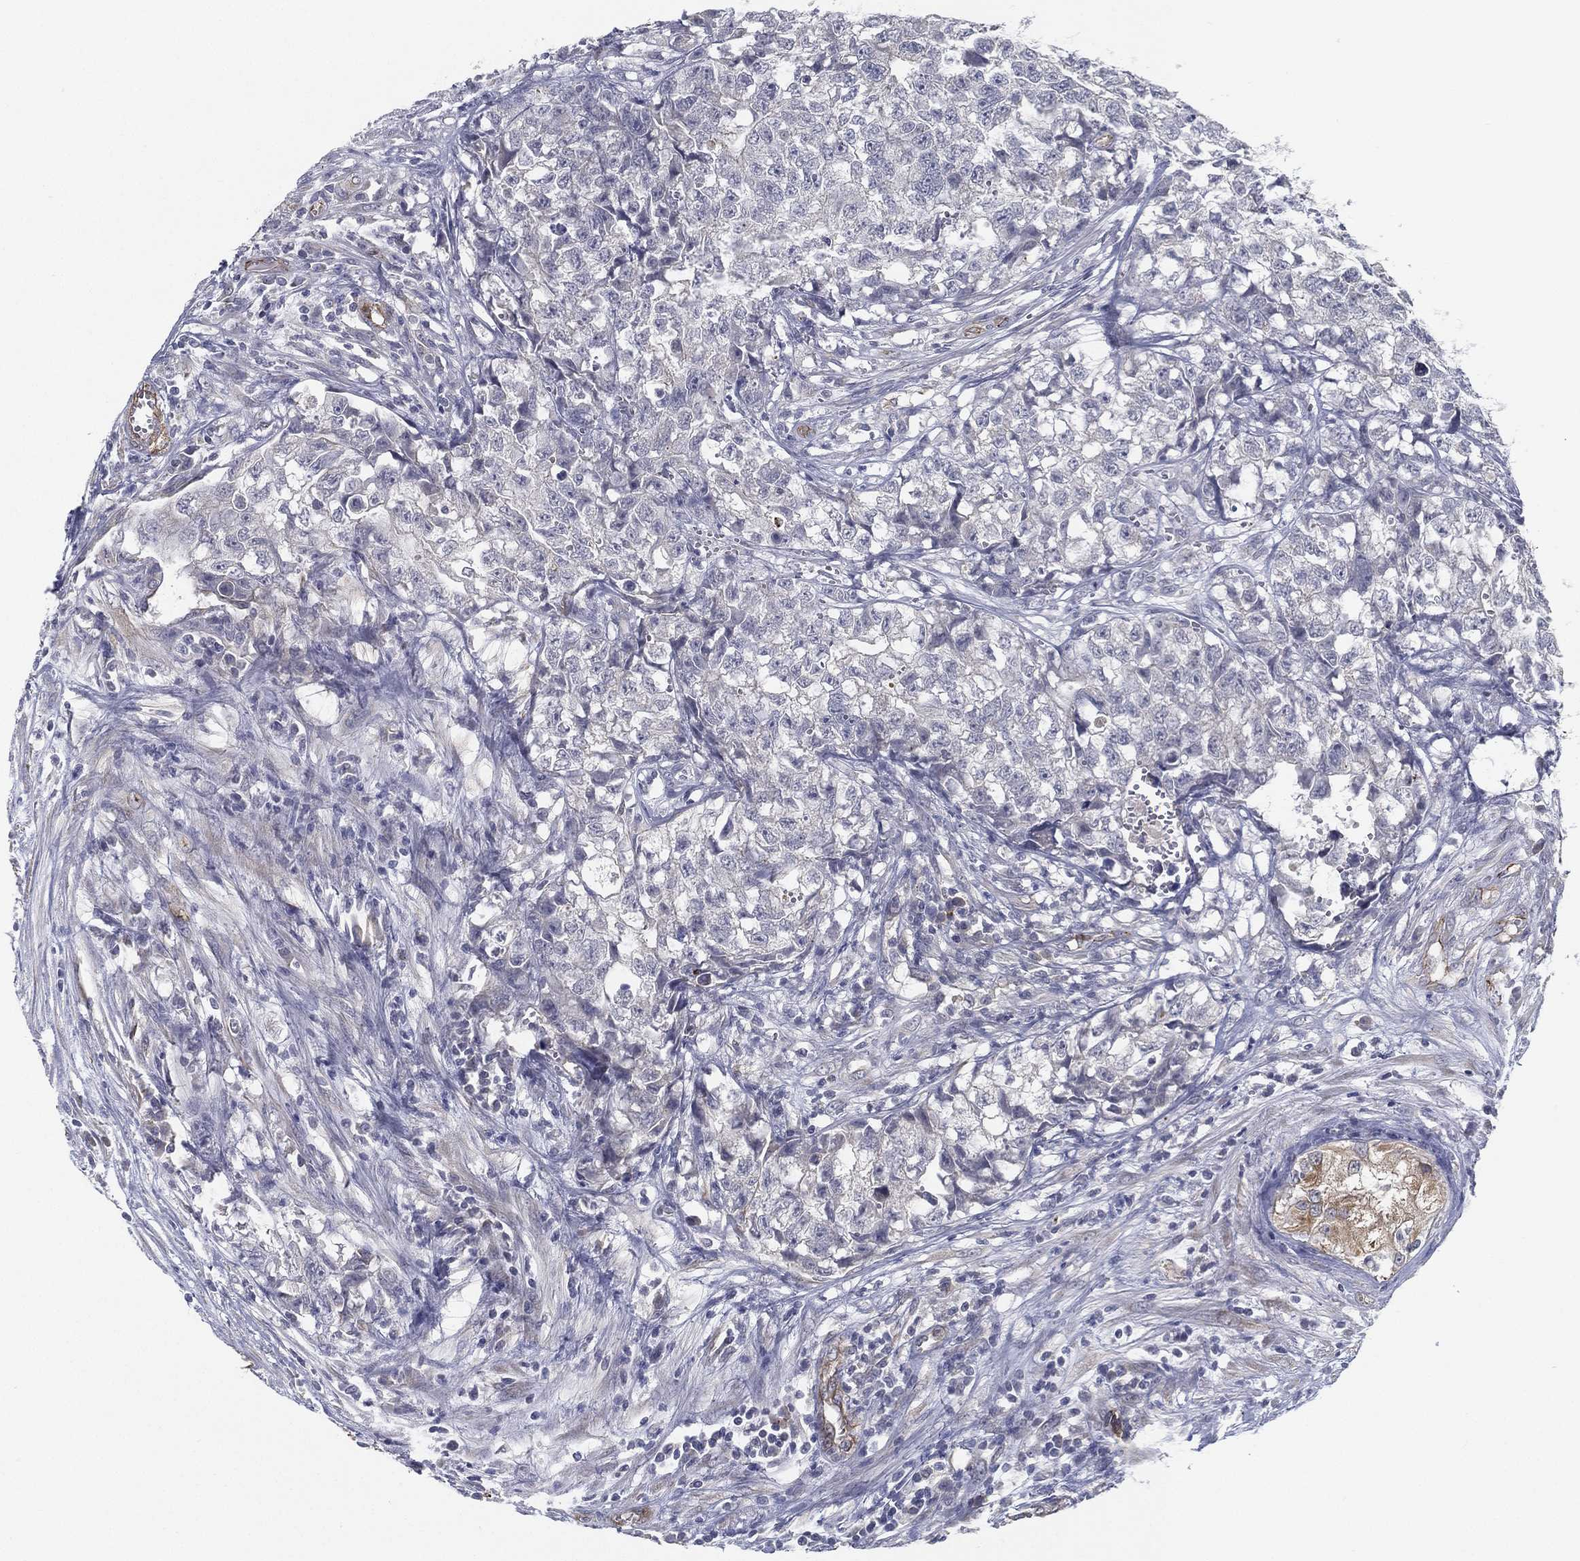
{"staining": {"intensity": "negative", "quantity": "none", "location": "none"}, "tissue": "testis cancer", "cell_type": "Tumor cells", "image_type": "cancer", "snomed": [{"axis": "morphology", "description": "Seminoma, NOS"}, {"axis": "morphology", "description": "Carcinoma, Embryonal, NOS"}, {"axis": "topography", "description": "Testis"}], "caption": "A photomicrograph of testis cancer stained for a protein shows no brown staining in tumor cells. Brightfield microscopy of immunohistochemistry (IHC) stained with DAB (brown) and hematoxylin (blue), captured at high magnification.", "gene": "LRRC56", "patient": {"sex": "male", "age": 22}}